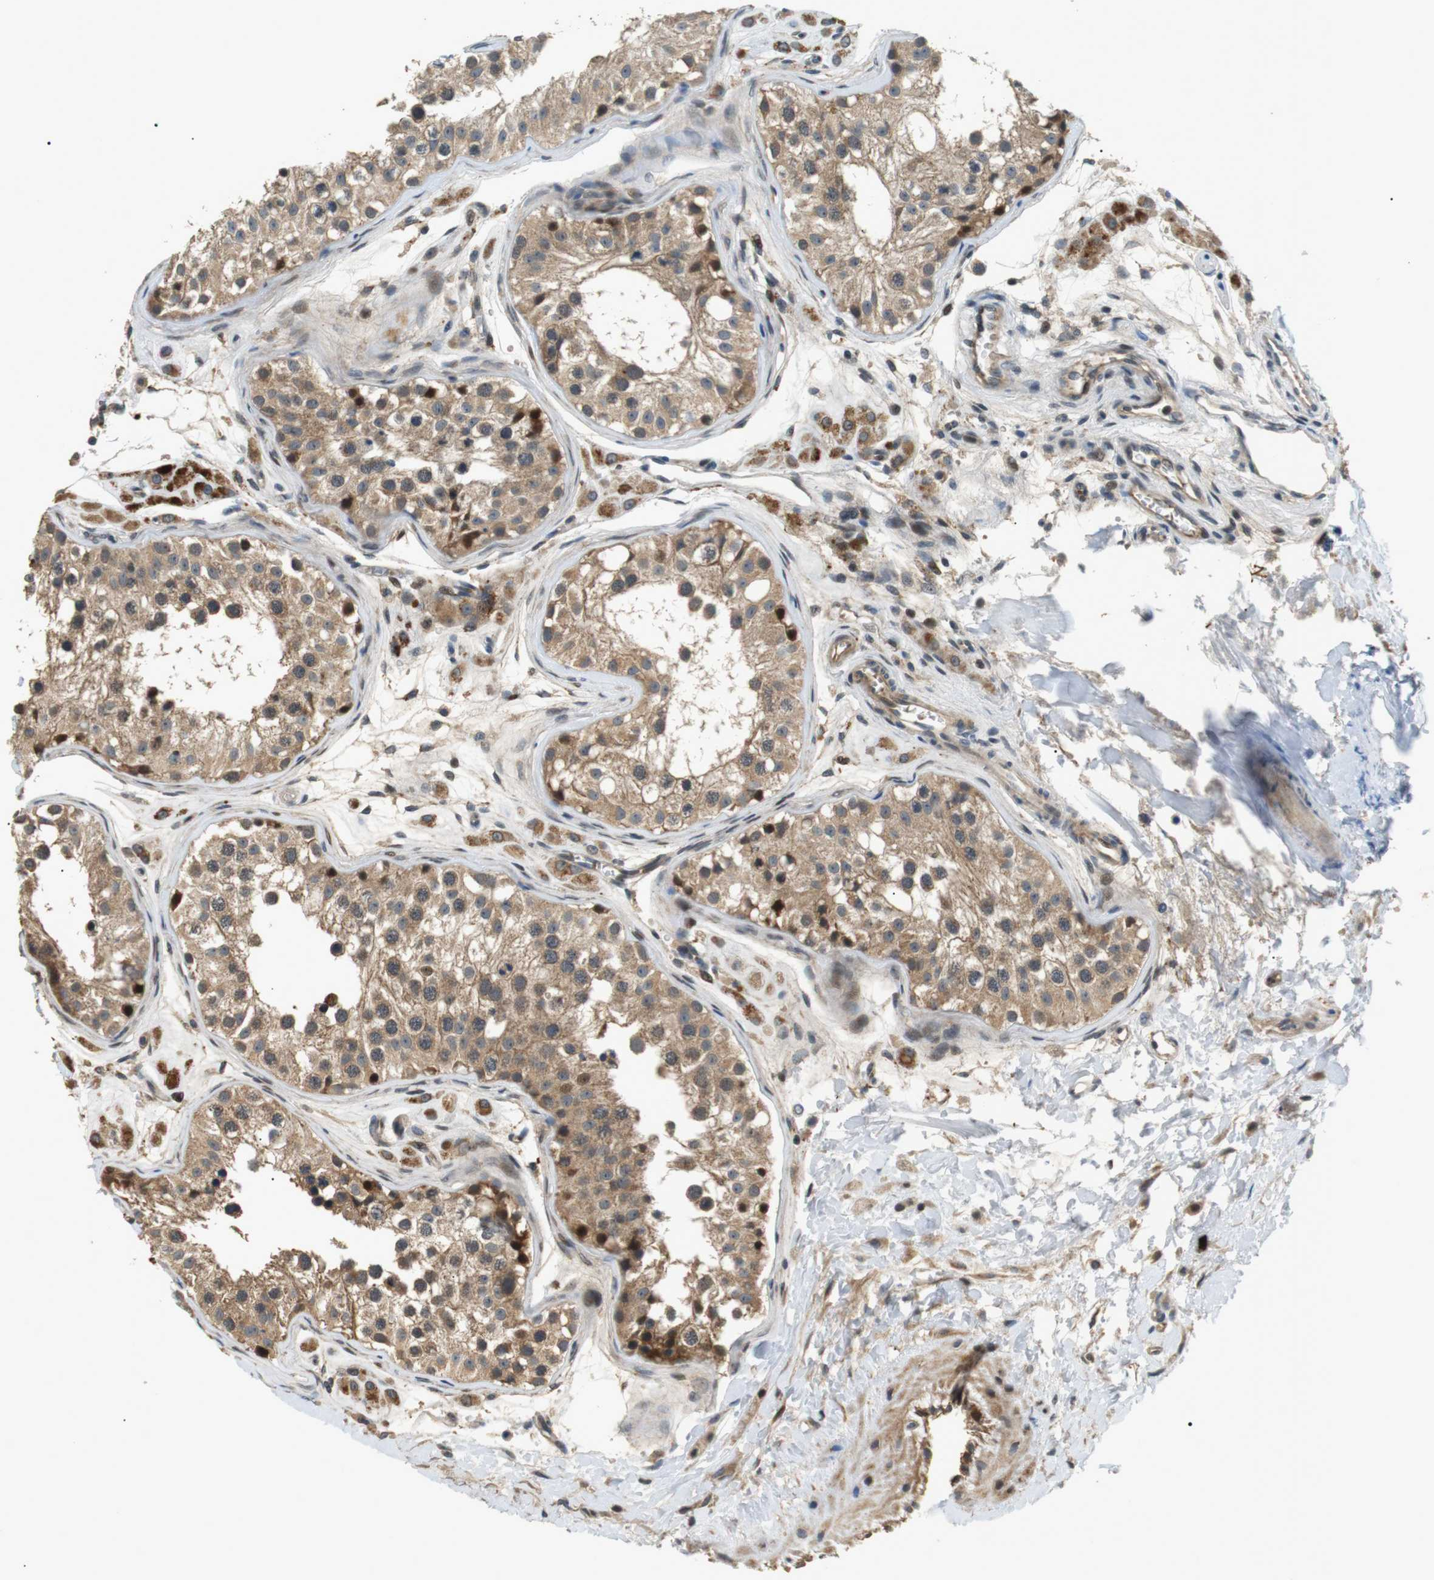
{"staining": {"intensity": "moderate", "quantity": ">75%", "location": "cytoplasmic/membranous"}, "tissue": "testis", "cell_type": "Cells in seminiferous ducts", "image_type": "normal", "snomed": [{"axis": "morphology", "description": "Normal tissue, NOS"}, {"axis": "morphology", "description": "Adenocarcinoma, metastatic, NOS"}, {"axis": "topography", "description": "Testis"}], "caption": "Immunohistochemical staining of unremarkable human testis demonstrates moderate cytoplasmic/membranous protein positivity in about >75% of cells in seminiferous ducts. Nuclei are stained in blue.", "gene": "HSPA13", "patient": {"sex": "male", "age": 26}}